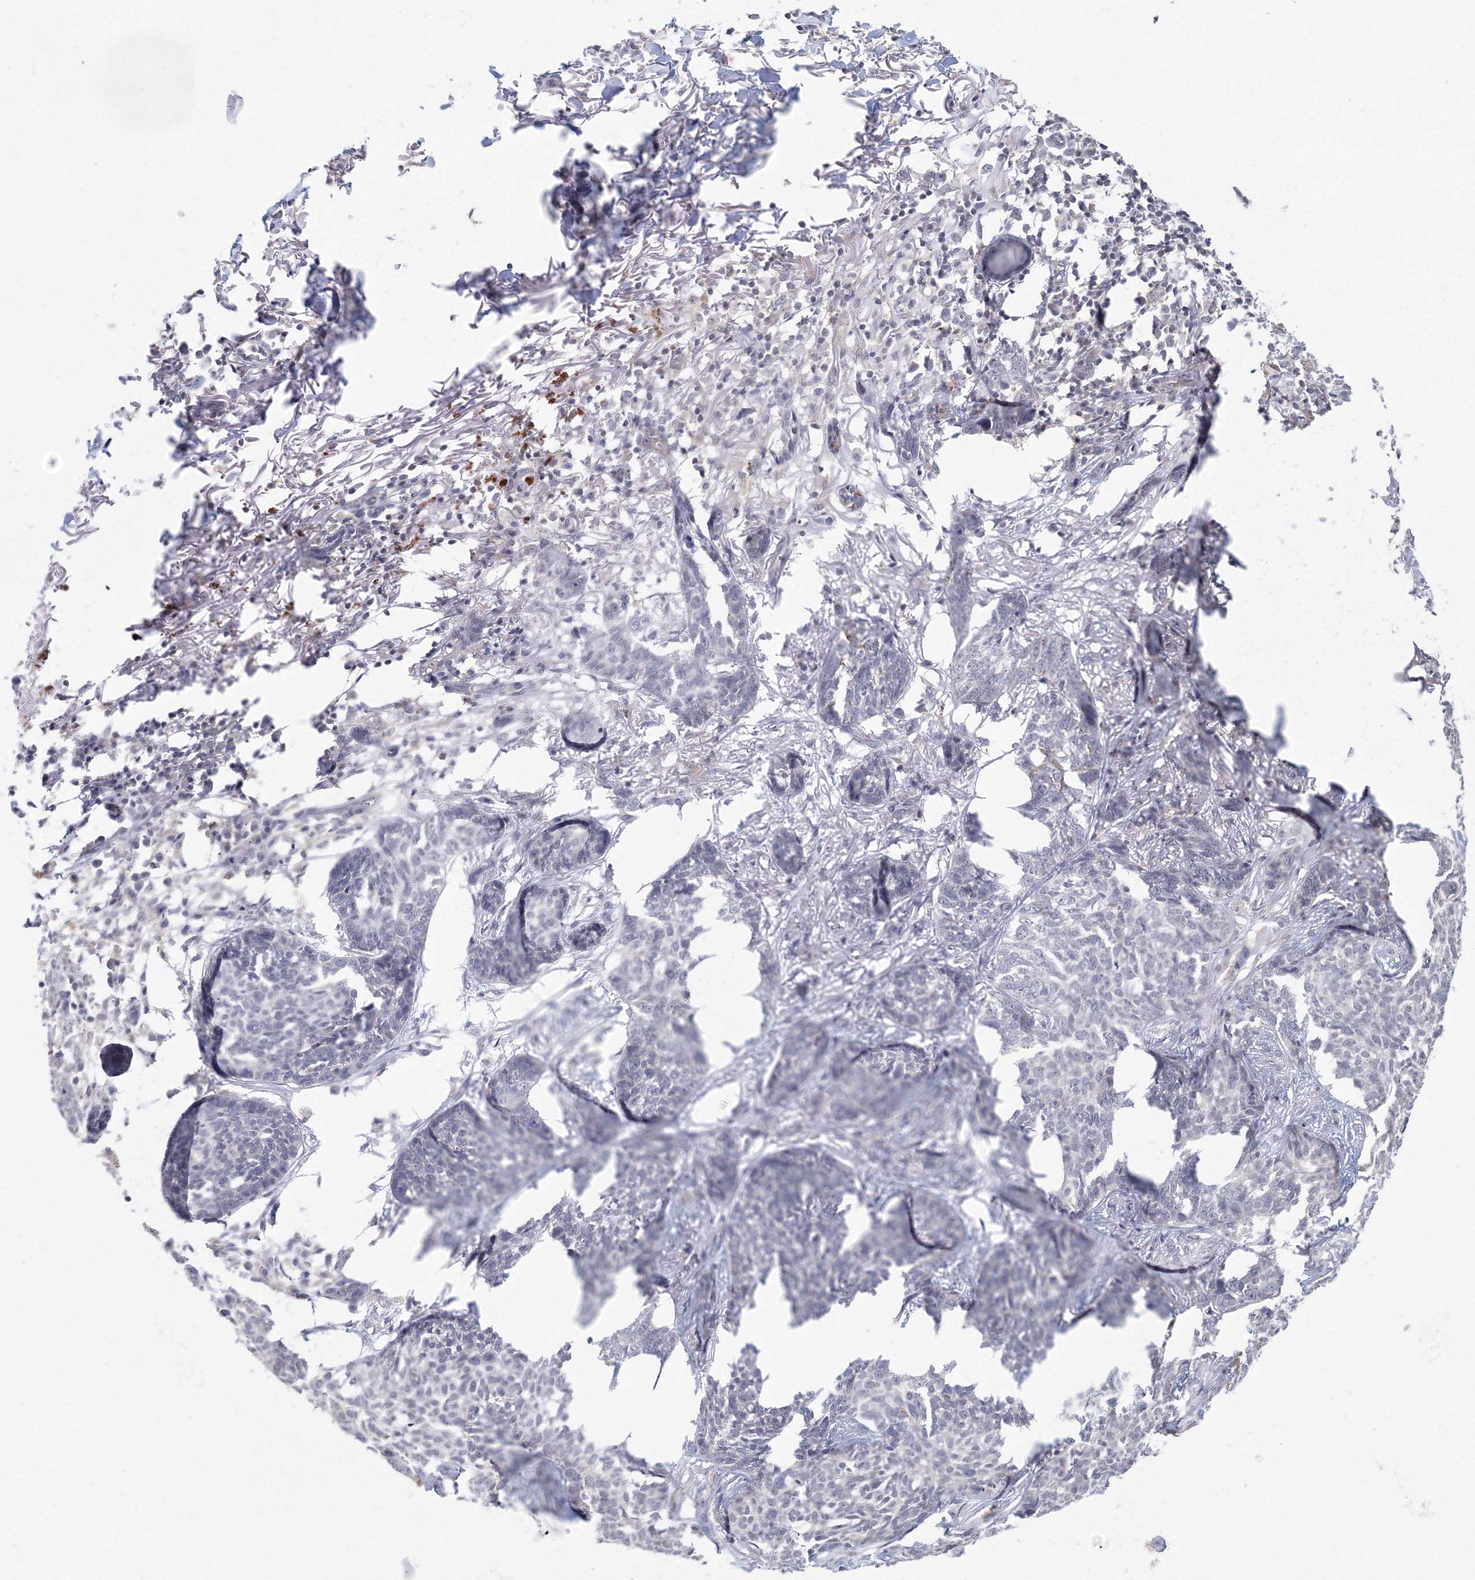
{"staining": {"intensity": "negative", "quantity": "none", "location": "none"}, "tissue": "skin cancer", "cell_type": "Tumor cells", "image_type": "cancer", "snomed": [{"axis": "morphology", "description": "Basal cell carcinoma"}, {"axis": "topography", "description": "Skin"}], "caption": "Skin basal cell carcinoma stained for a protein using IHC shows no positivity tumor cells.", "gene": "SLC7A7", "patient": {"sex": "male", "age": 85}}